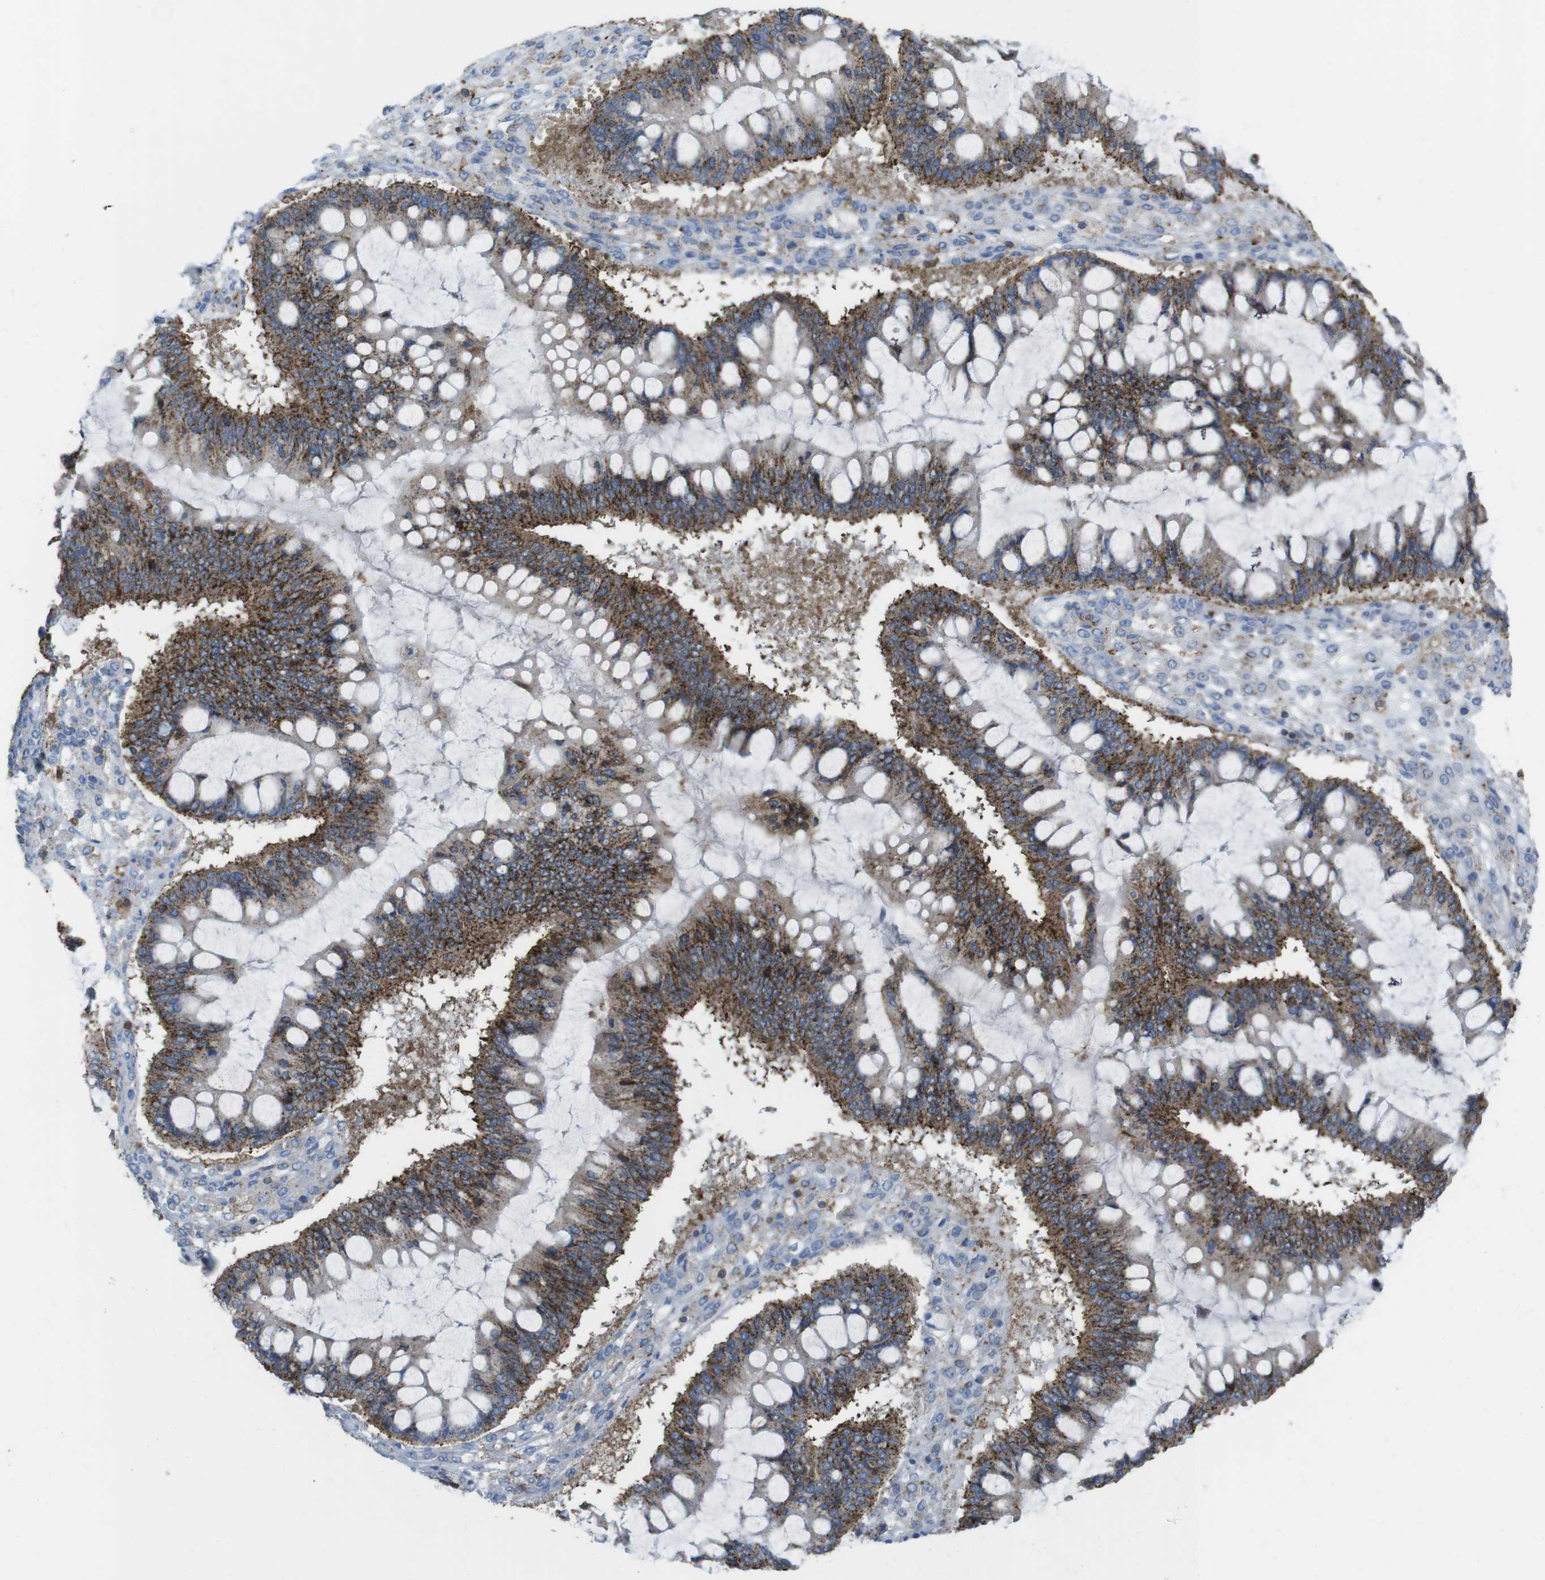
{"staining": {"intensity": "strong", "quantity": ">75%", "location": "cytoplasmic/membranous"}, "tissue": "ovarian cancer", "cell_type": "Tumor cells", "image_type": "cancer", "snomed": [{"axis": "morphology", "description": "Cystadenocarcinoma, mucinous, NOS"}, {"axis": "topography", "description": "Ovary"}], "caption": "This photomicrograph displays IHC staining of human ovarian cancer, with high strong cytoplasmic/membranous positivity in approximately >75% of tumor cells.", "gene": "PRKCD", "patient": {"sex": "female", "age": 73}}